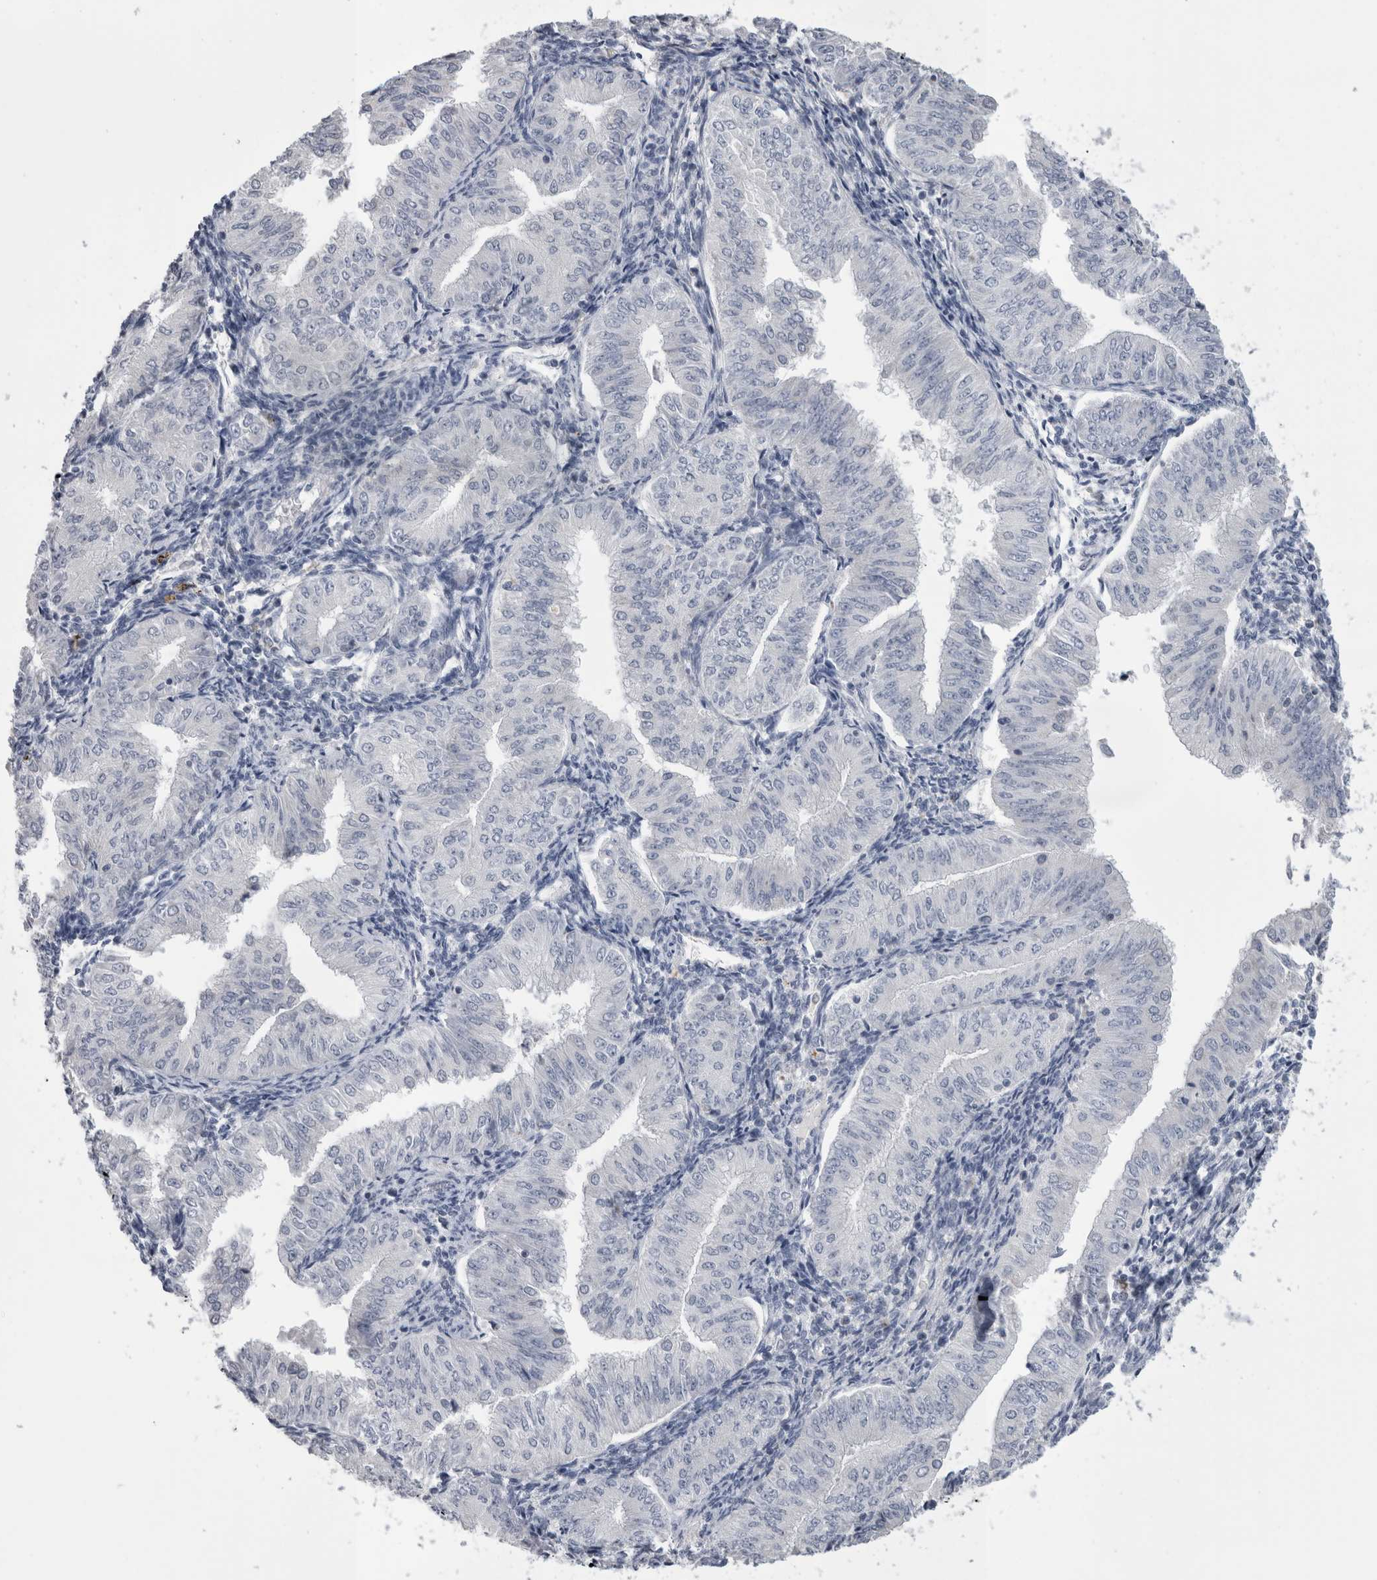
{"staining": {"intensity": "negative", "quantity": "none", "location": "none"}, "tissue": "endometrial cancer", "cell_type": "Tumor cells", "image_type": "cancer", "snomed": [{"axis": "morphology", "description": "Normal tissue, NOS"}, {"axis": "morphology", "description": "Adenocarcinoma, NOS"}, {"axis": "topography", "description": "Endometrium"}], "caption": "Immunohistochemistry (IHC) micrograph of endometrial cancer (adenocarcinoma) stained for a protein (brown), which reveals no positivity in tumor cells. The staining is performed using DAB brown chromogen with nuclei counter-stained in using hematoxylin.", "gene": "DHRS4", "patient": {"sex": "female", "age": 53}}